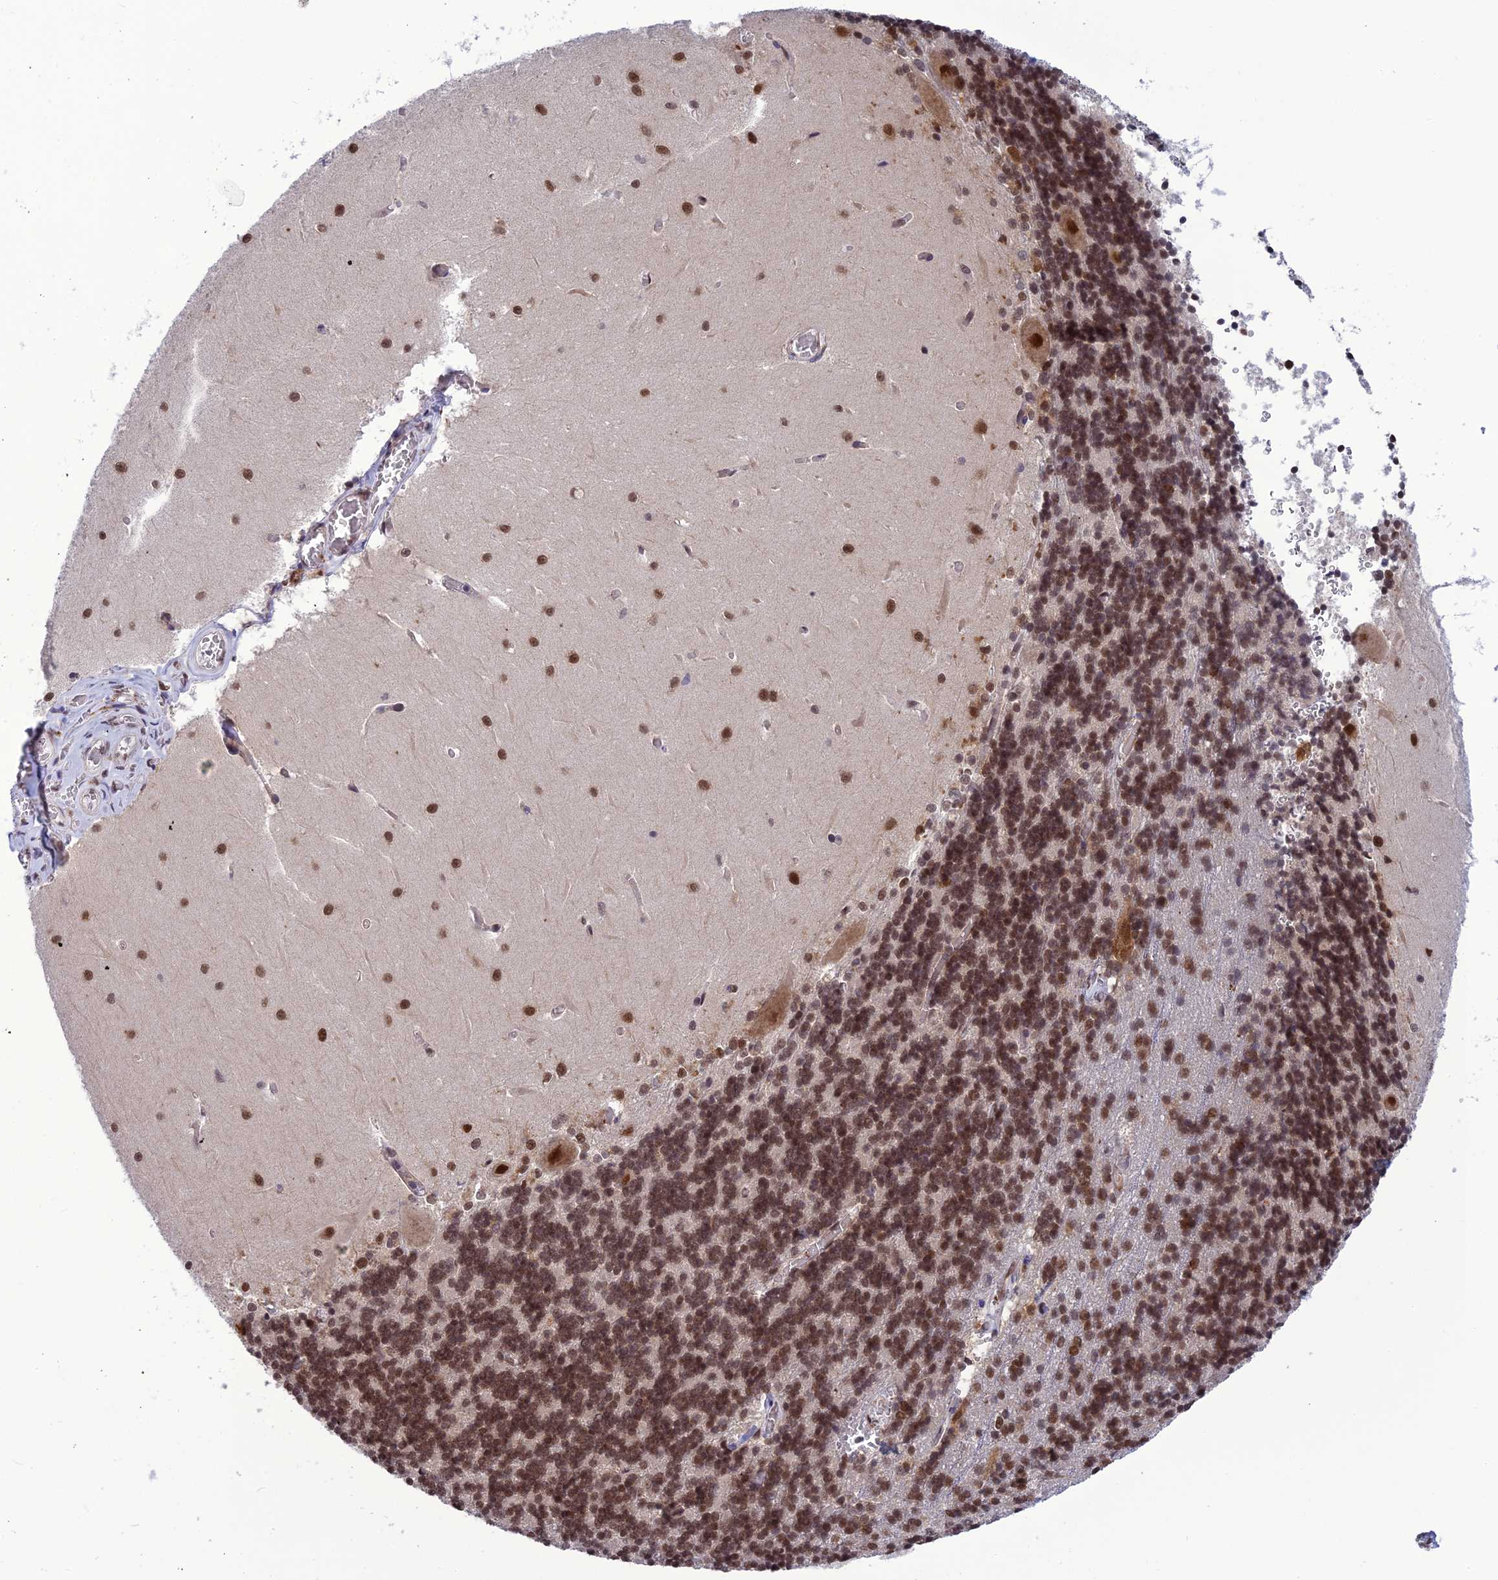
{"staining": {"intensity": "strong", "quantity": ">75%", "location": "cytoplasmic/membranous,nuclear"}, "tissue": "cerebellum", "cell_type": "Cells in granular layer", "image_type": "normal", "snomed": [{"axis": "morphology", "description": "Normal tissue, NOS"}, {"axis": "topography", "description": "Cerebellum"}], "caption": "IHC staining of benign cerebellum, which exhibits high levels of strong cytoplasmic/membranous,nuclear expression in about >75% of cells in granular layer indicating strong cytoplasmic/membranous,nuclear protein staining. The staining was performed using DAB (3,3'-diaminobenzidine) (brown) for protein detection and nuclei were counterstained in hematoxylin (blue).", "gene": "RTRAF", "patient": {"sex": "male", "age": 37}}